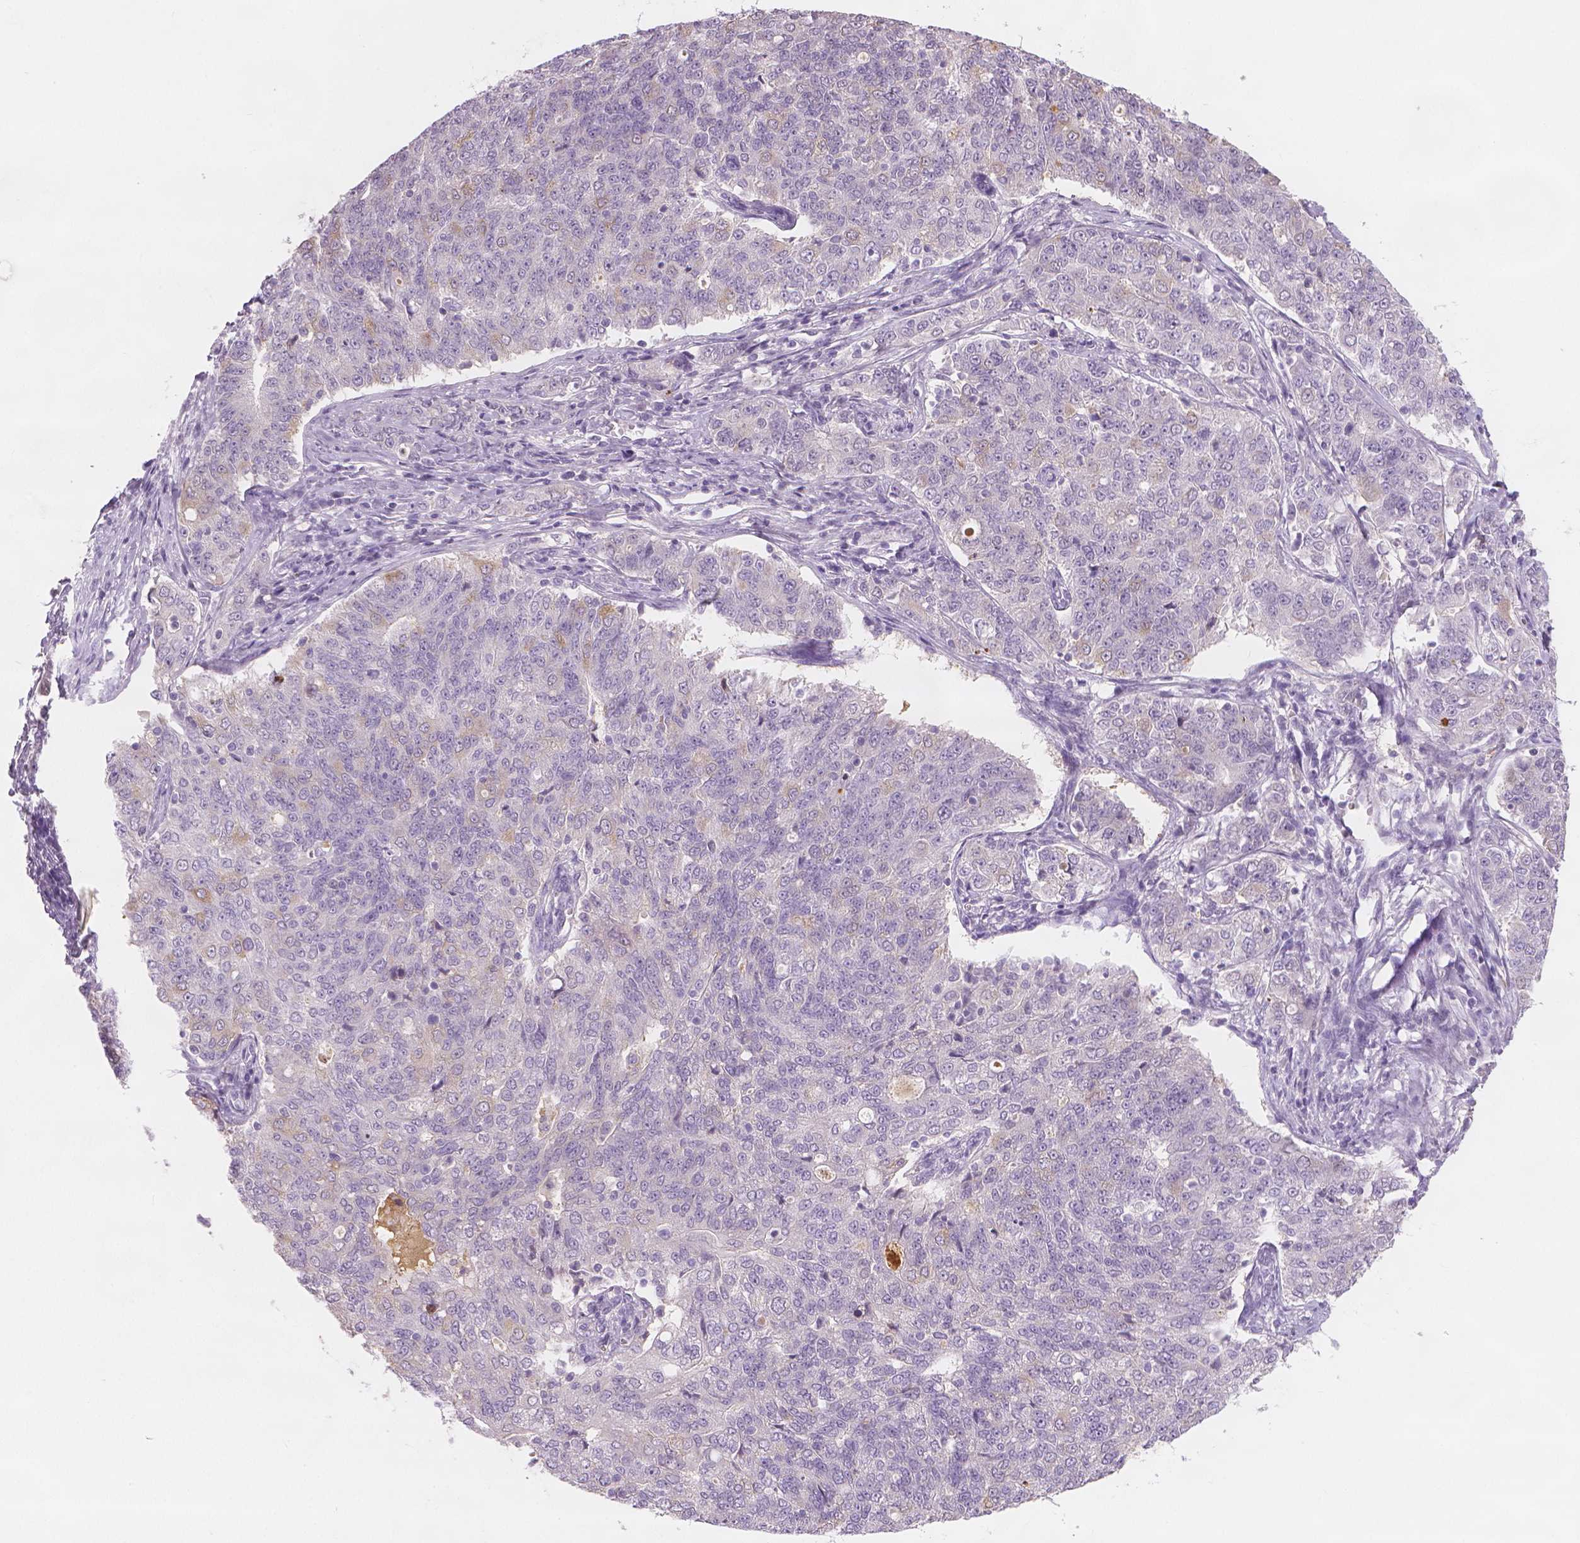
{"staining": {"intensity": "negative", "quantity": "none", "location": "none"}, "tissue": "endometrial cancer", "cell_type": "Tumor cells", "image_type": "cancer", "snomed": [{"axis": "morphology", "description": "Adenocarcinoma, NOS"}, {"axis": "topography", "description": "Endometrium"}], "caption": "IHC histopathology image of neoplastic tissue: adenocarcinoma (endometrial) stained with DAB displays no significant protein expression in tumor cells. (DAB (3,3'-diaminobenzidine) IHC, high magnification).", "gene": "APOA4", "patient": {"sex": "female", "age": 43}}